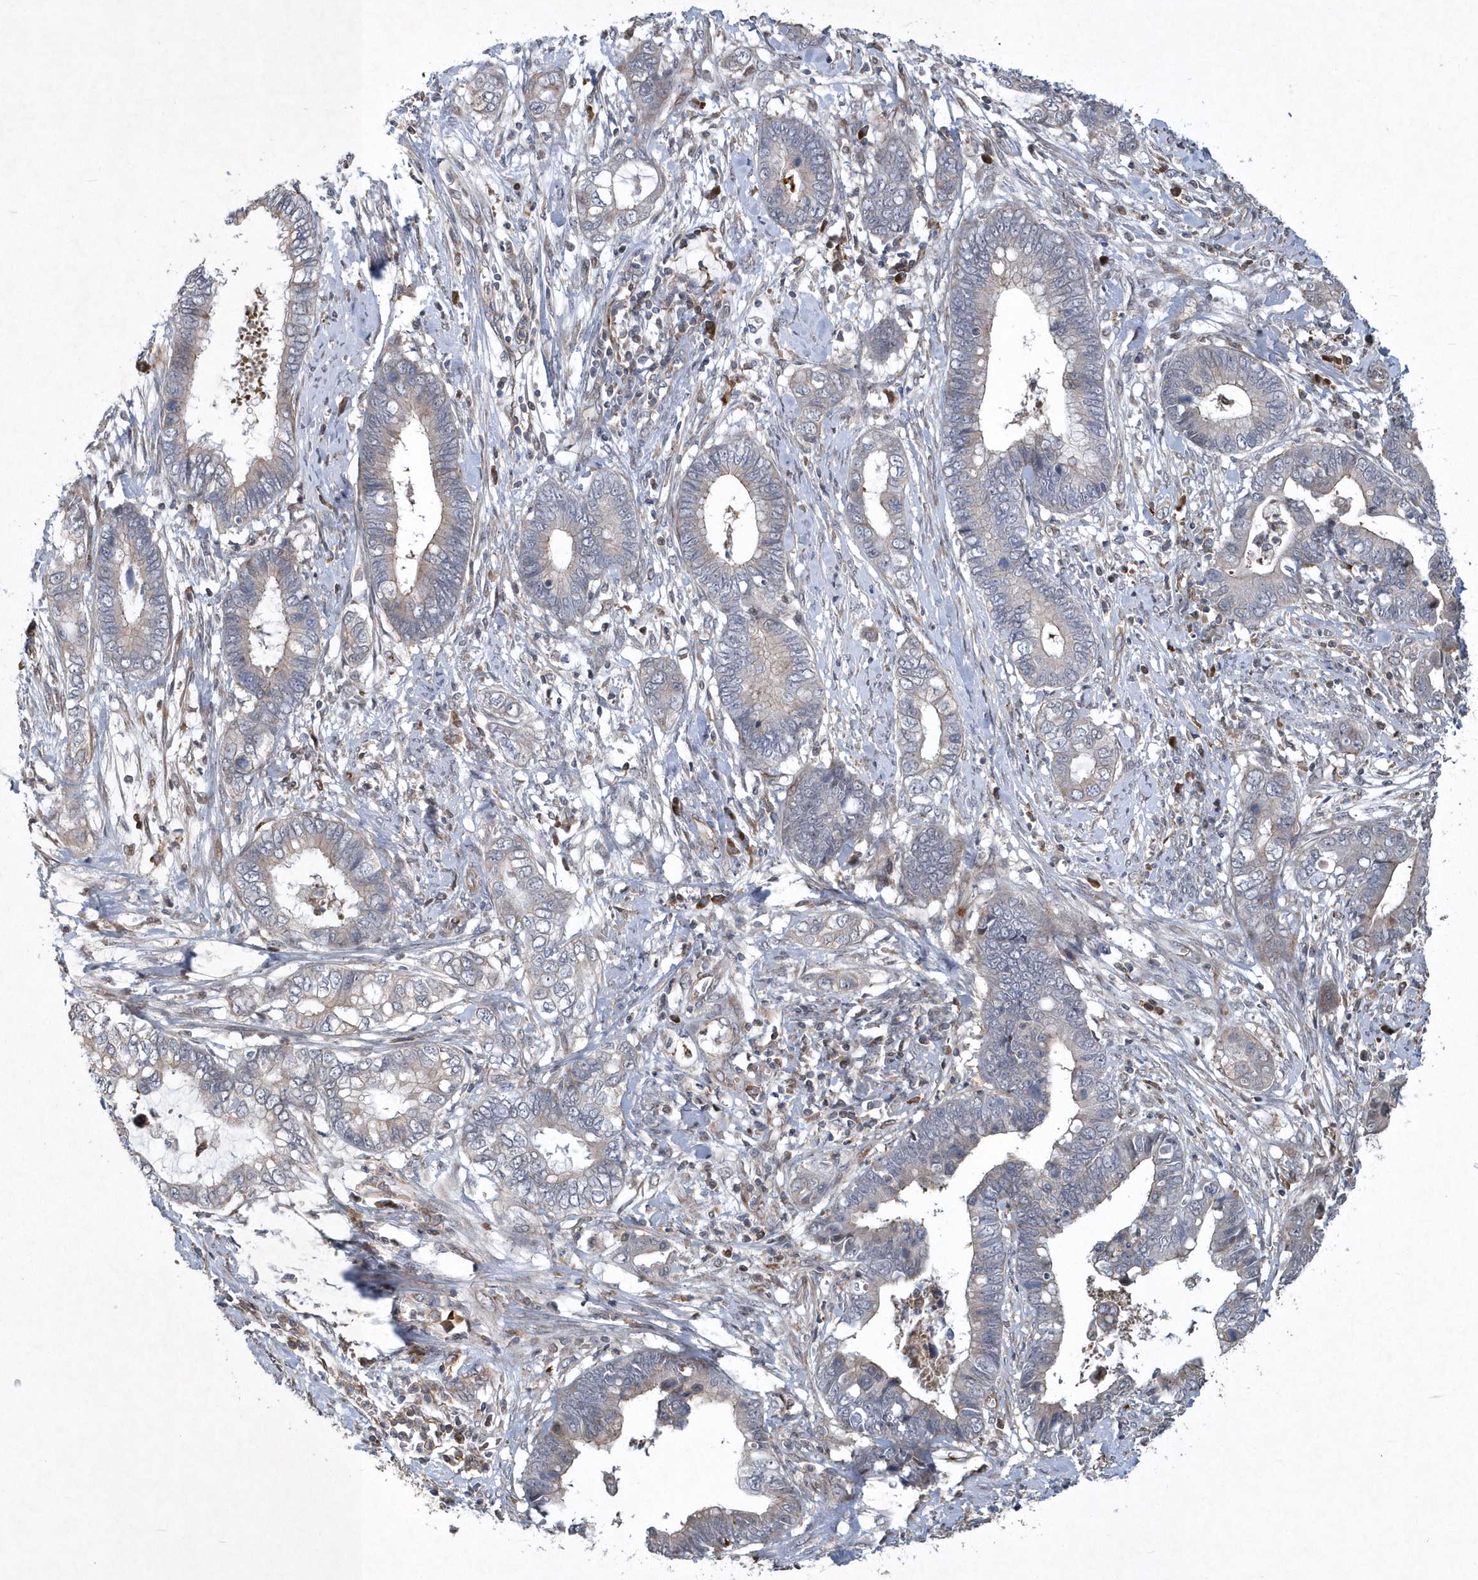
{"staining": {"intensity": "weak", "quantity": "25%-75%", "location": "cytoplasmic/membranous"}, "tissue": "cervical cancer", "cell_type": "Tumor cells", "image_type": "cancer", "snomed": [{"axis": "morphology", "description": "Adenocarcinoma, NOS"}, {"axis": "topography", "description": "Cervix"}], "caption": "Cervical adenocarcinoma tissue exhibits weak cytoplasmic/membranous staining in about 25%-75% of tumor cells, visualized by immunohistochemistry.", "gene": "N4BP2", "patient": {"sex": "female", "age": 44}}